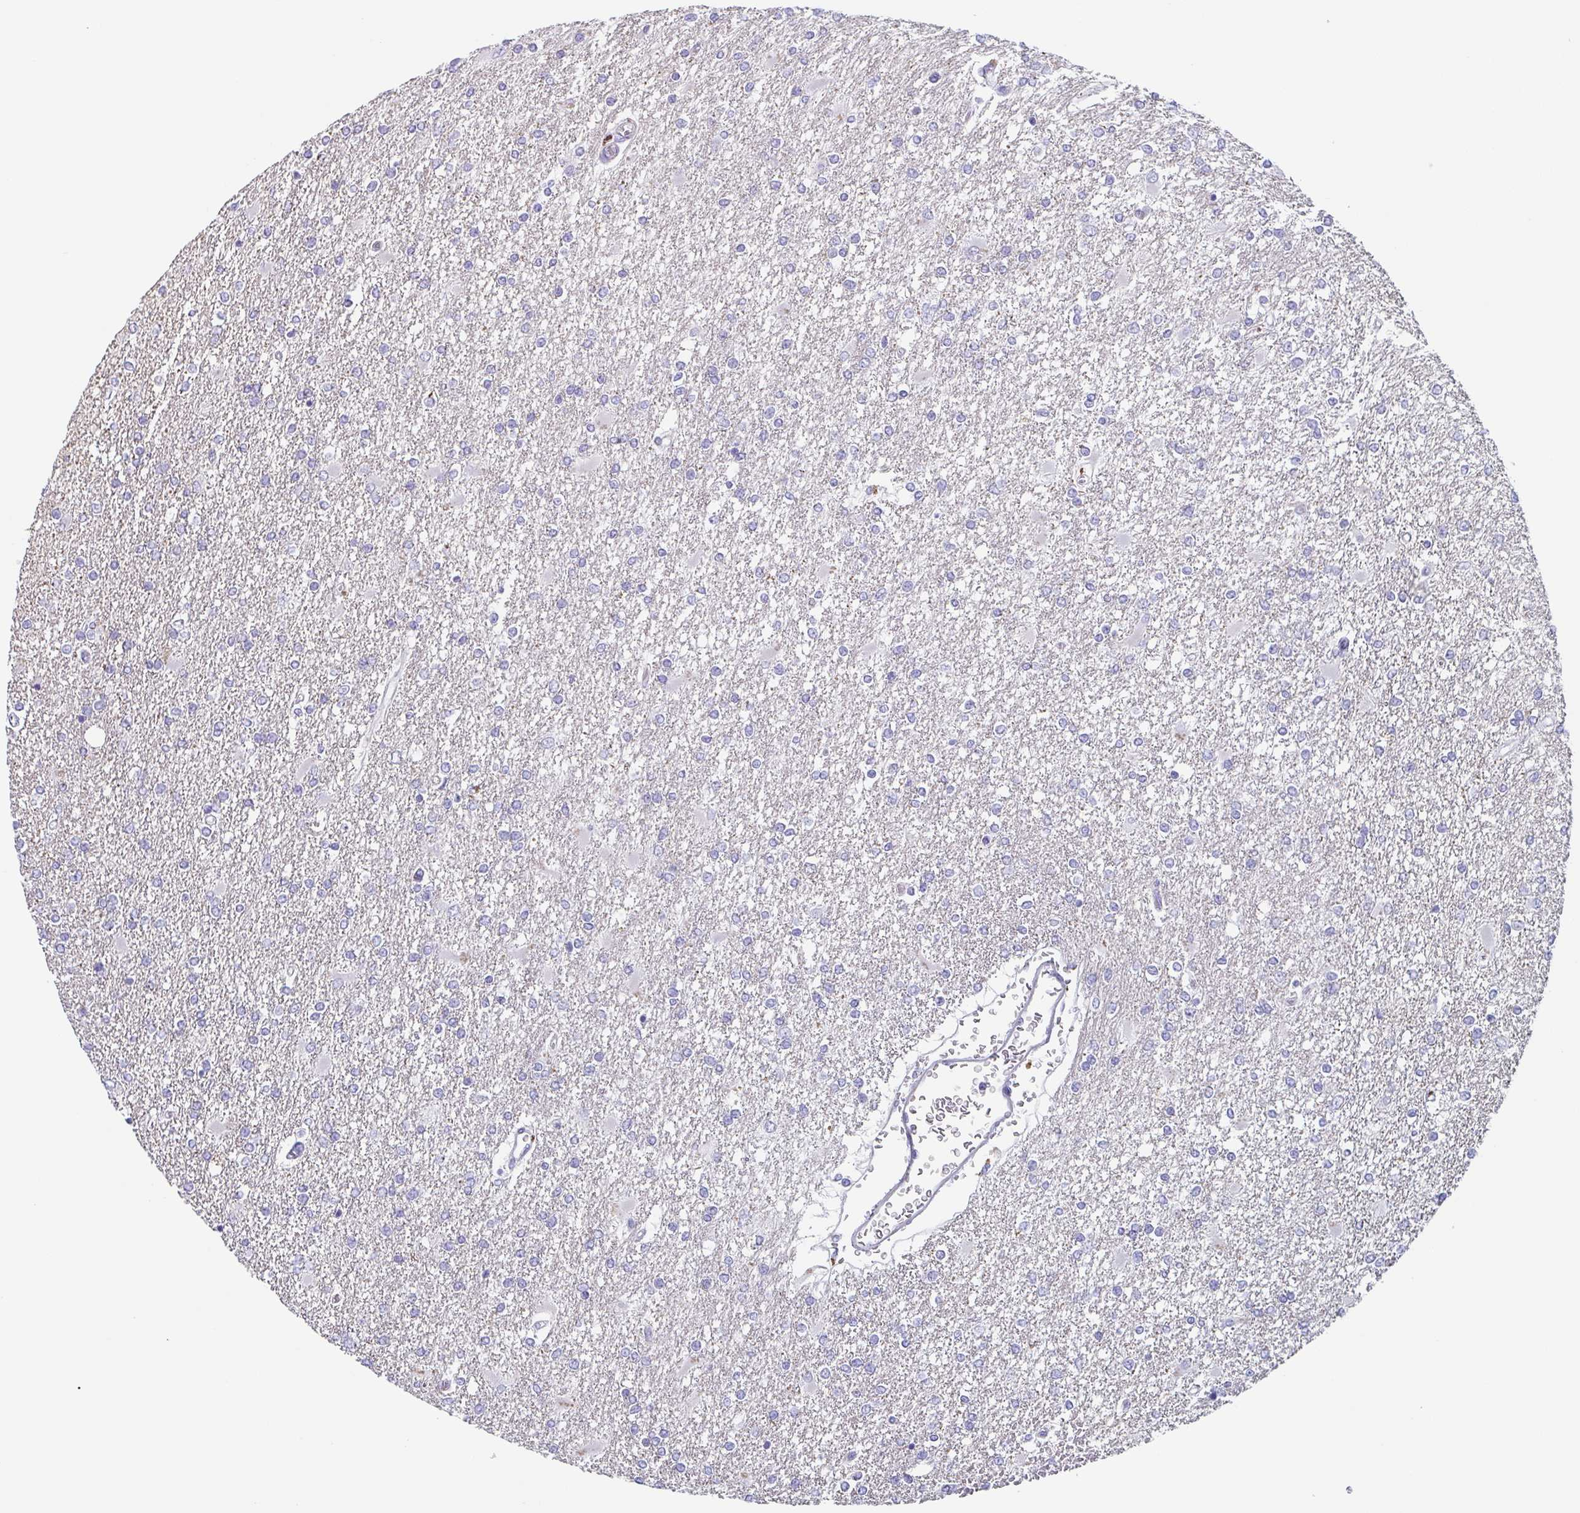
{"staining": {"intensity": "negative", "quantity": "none", "location": "none"}, "tissue": "glioma", "cell_type": "Tumor cells", "image_type": "cancer", "snomed": [{"axis": "morphology", "description": "Glioma, malignant, High grade"}, {"axis": "topography", "description": "Cerebral cortex"}], "caption": "IHC micrograph of glioma stained for a protein (brown), which demonstrates no staining in tumor cells.", "gene": "TAGLN3", "patient": {"sex": "male", "age": 79}}